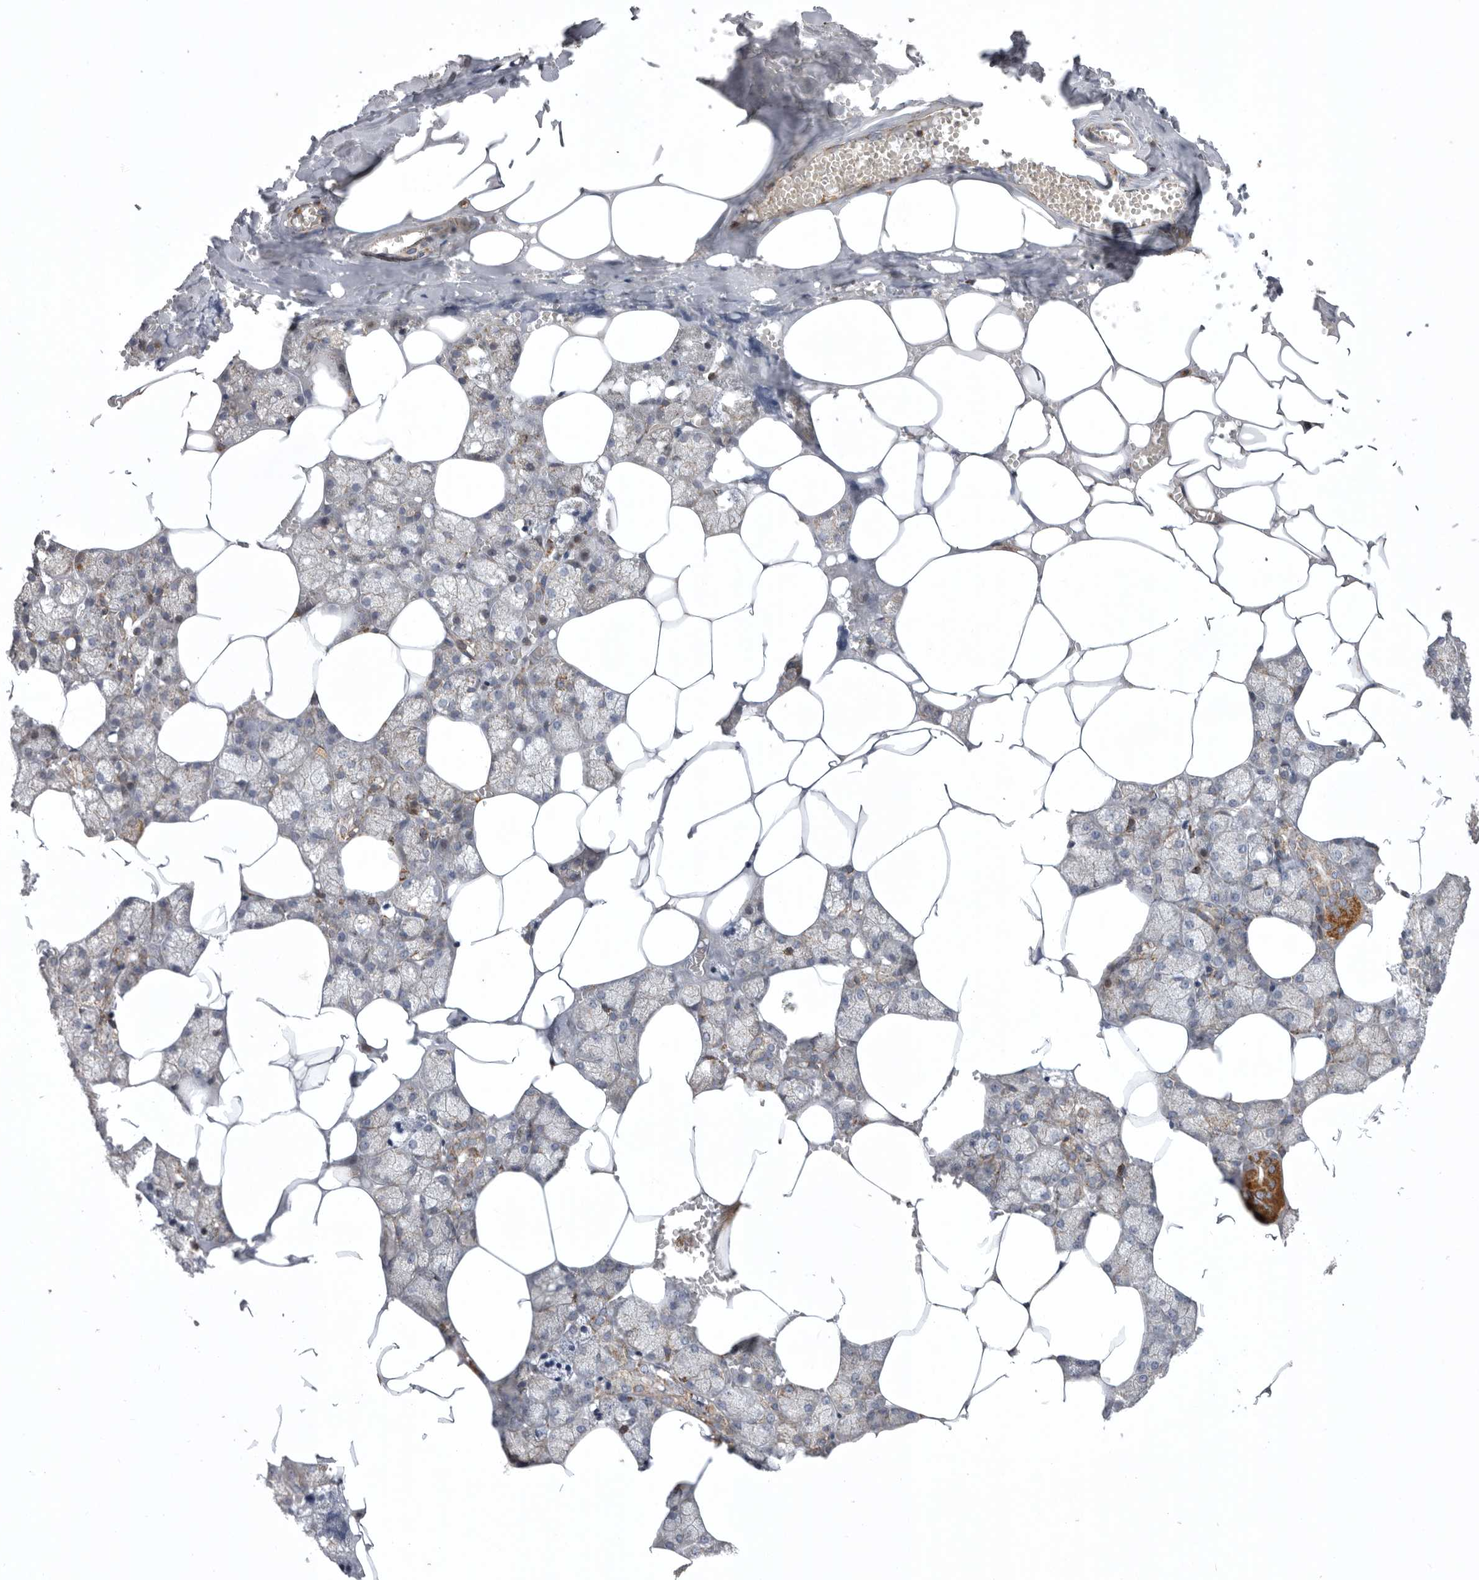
{"staining": {"intensity": "moderate", "quantity": "<25%", "location": "cytoplasmic/membranous"}, "tissue": "salivary gland", "cell_type": "Glandular cells", "image_type": "normal", "snomed": [{"axis": "morphology", "description": "Normal tissue, NOS"}, {"axis": "topography", "description": "Salivary gland"}], "caption": "Protein expression analysis of normal salivary gland reveals moderate cytoplasmic/membranous expression in approximately <25% of glandular cells. The protein is stained brown, and the nuclei are stained in blue (DAB IHC with brightfield microscopy, high magnification).", "gene": "MPZL1", "patient": {"sex": "male", "age": 62}}